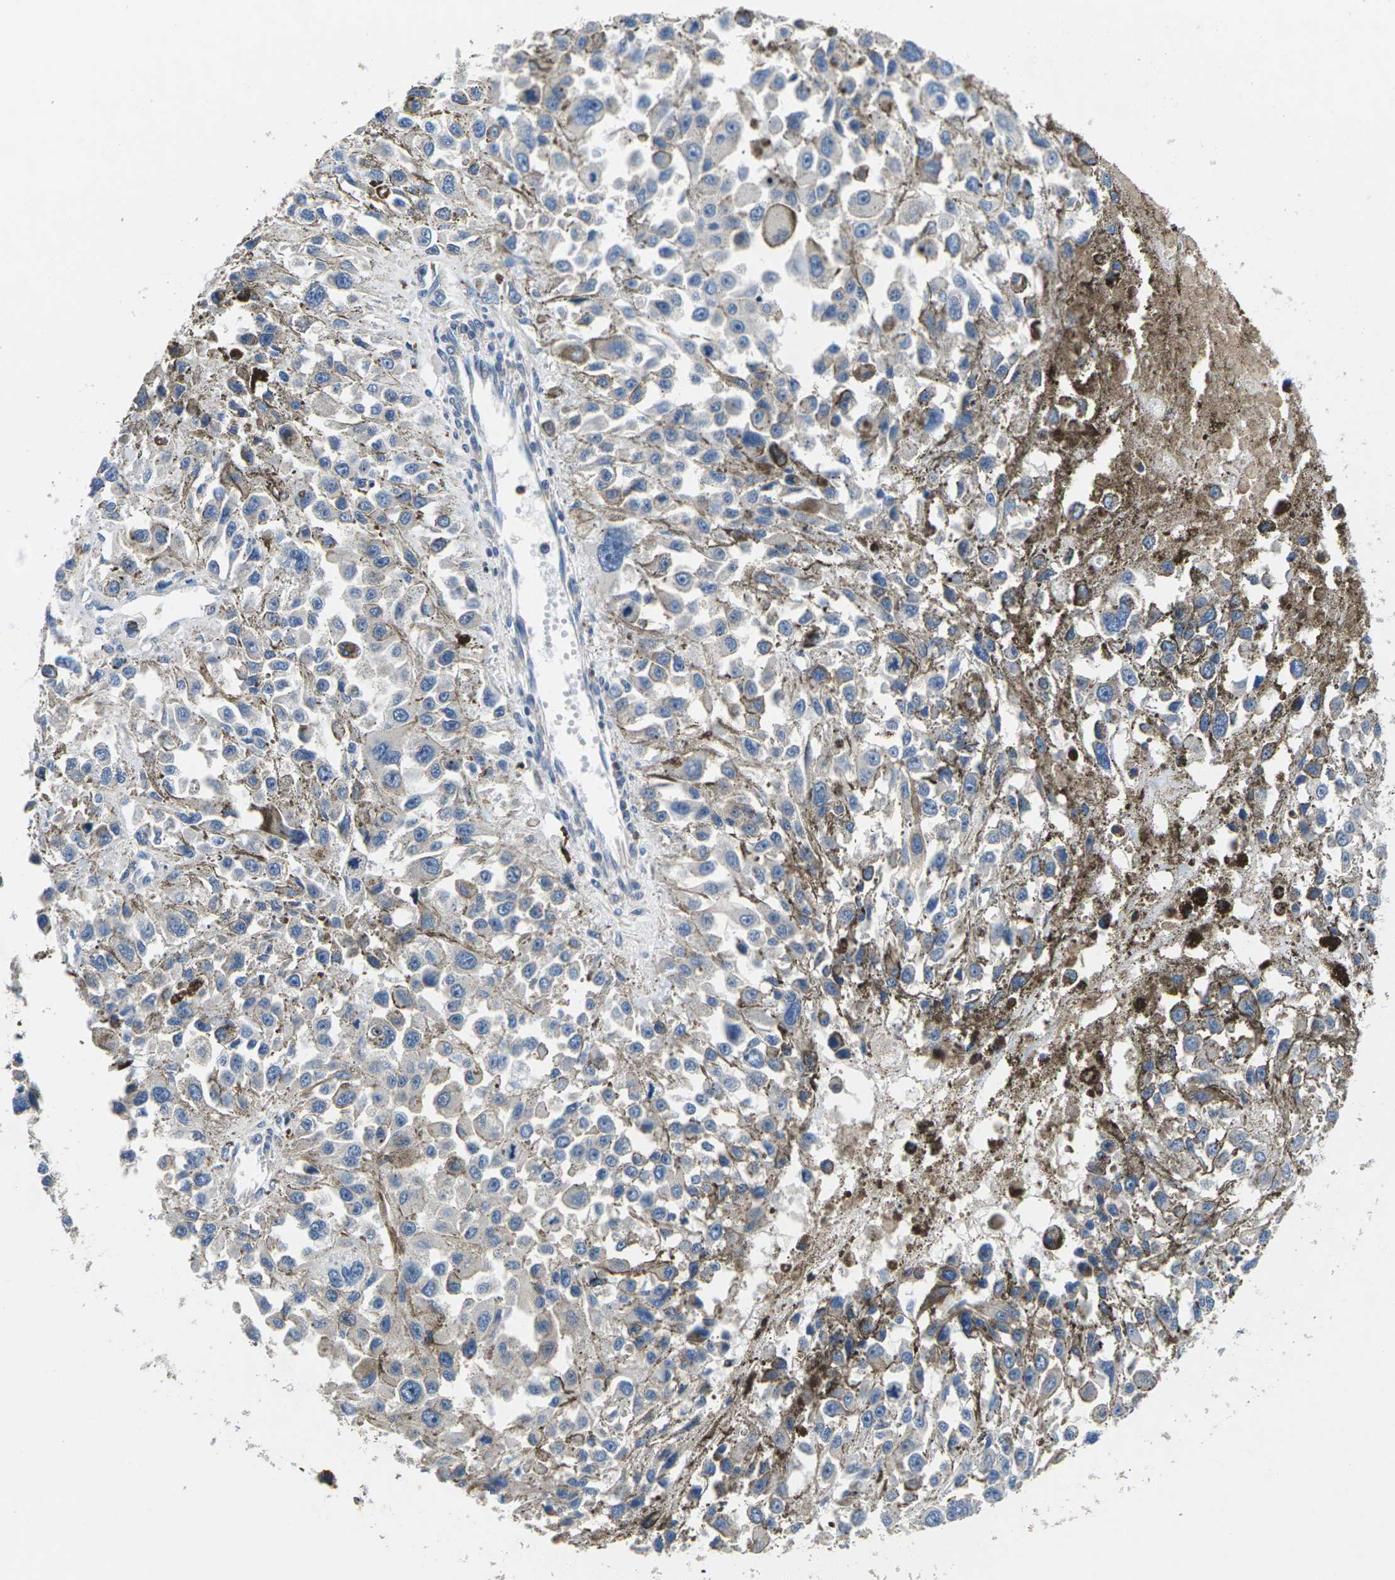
{"staining": {"intensity": "weak", "quantity": "<25%", "location": "cytoplasmic/membranous"}, "tissue": "melanoma", "cell_type": "Tumor cells", "image_type": "cancer", "snomed": [{"axis": "morphology", "description": "Malignant melanoma, Metastatic site"}, {"axis": "topography", "description": "Lymph node"}], "caption": "Micrograph shows no significant protein positivity in tumor cells of melanoma.", "gene": "PLCE1", "patient": {"sex": "male", "age": 59}}